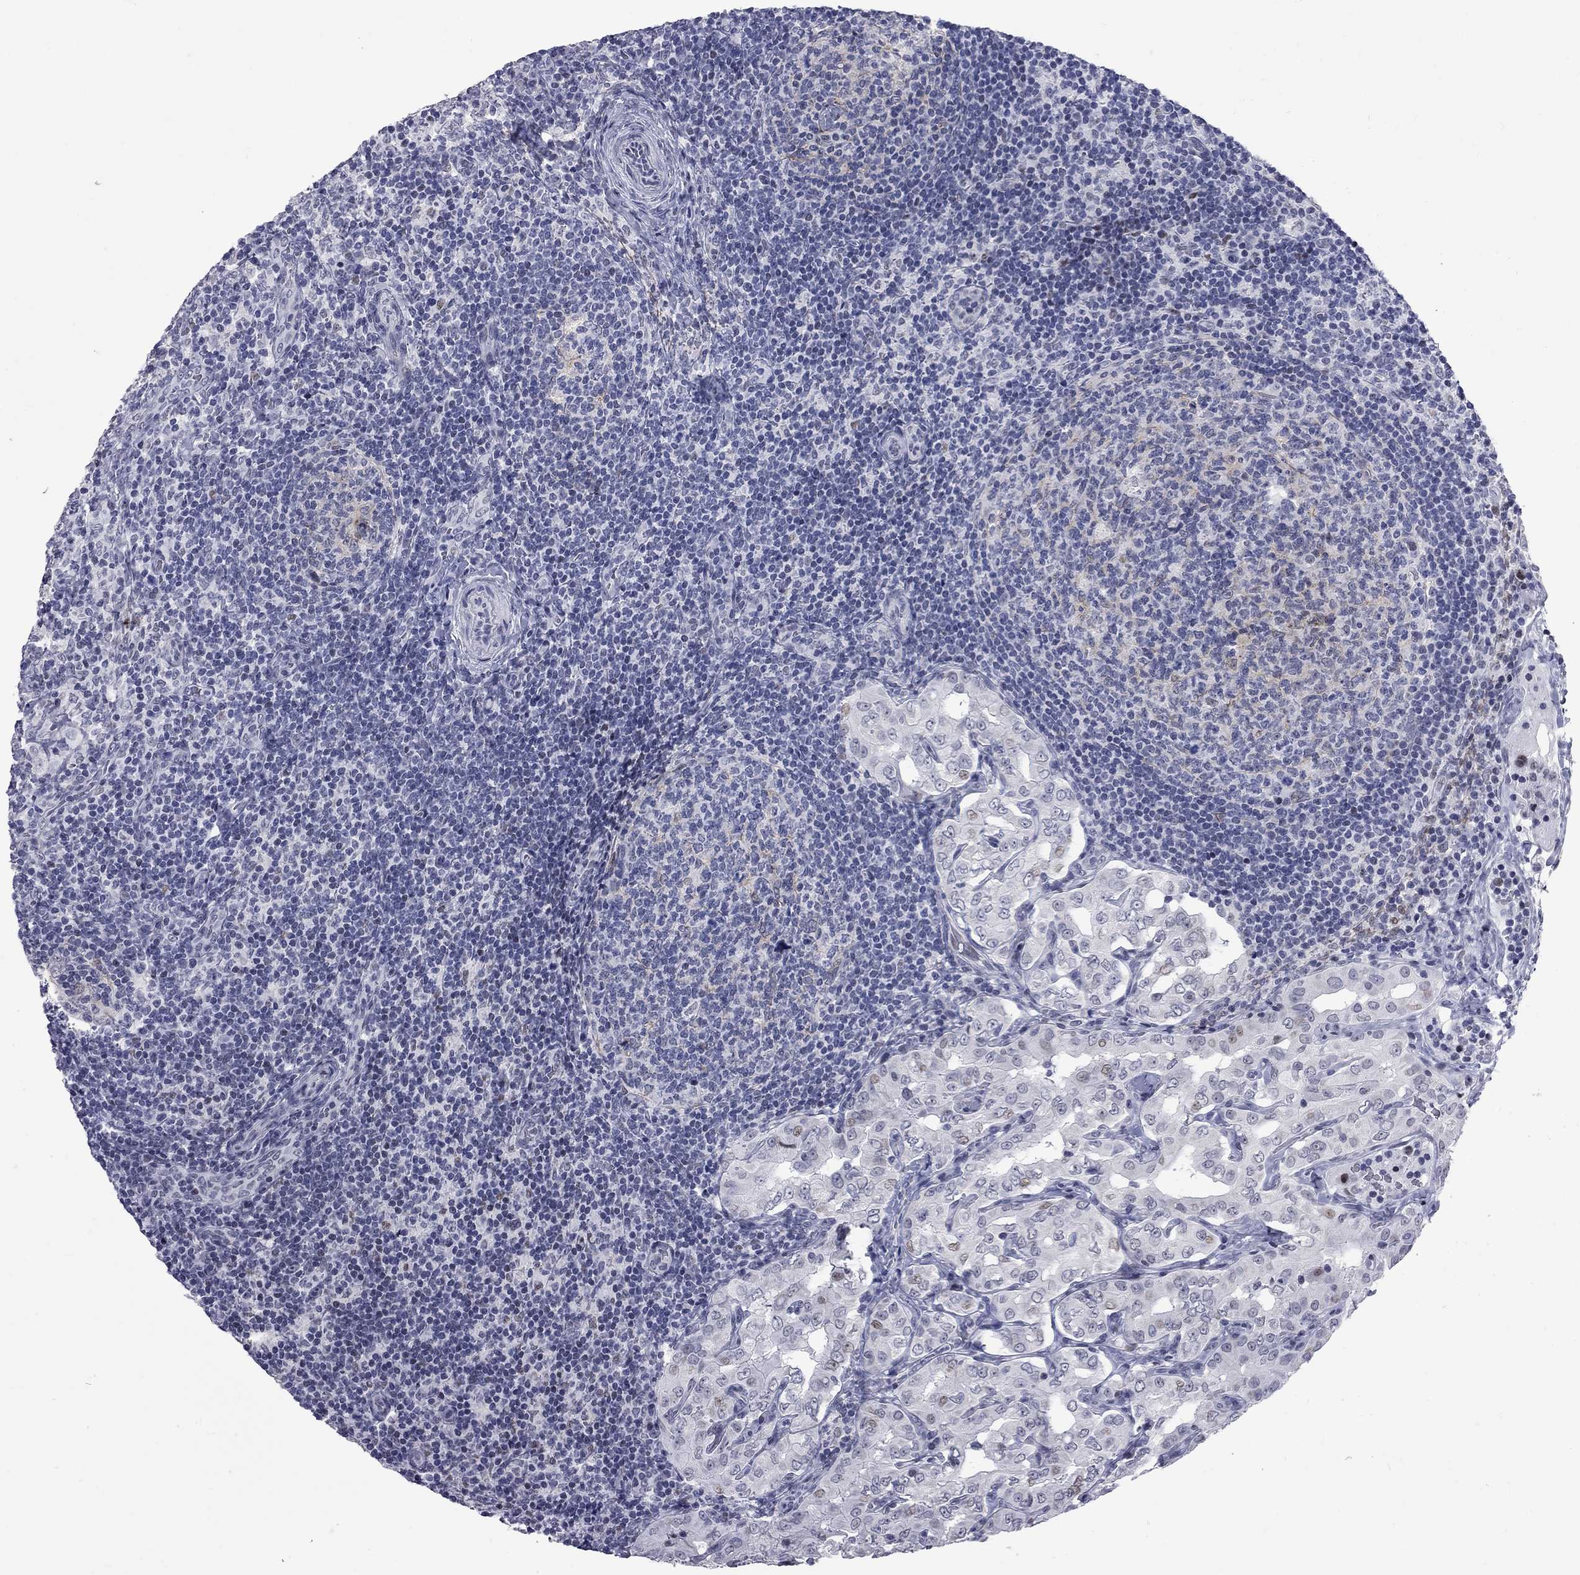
{"staining": {"intensity": "moderate", "quantity": "<25%", "location": "nuclear"}, "tissue": "thyroid cancer", "cell_type": "Tumor cells", "image_type": "cancer", "snomed": [{"axis": "morphology", "description": "Papillary adenocarcinoma, NOS"}, {"axis": "topography", "description": "Thyroid gland"}], "caption": "Immunohistochemistry (DAB (3,3'-diaminobenzidine)) staining of thyroid papillary adenocarcinoma reveals moderate nuclear protein expression in about <25% of tumor cells. The staining was performed using DAB (3,3'-diaminobenzidine), with brown indicating positive protein expression. Nuclei are stained blue with hematoxylin.", "gene": "ZNF154", "patient": {"sex": "male", "age": 61}}